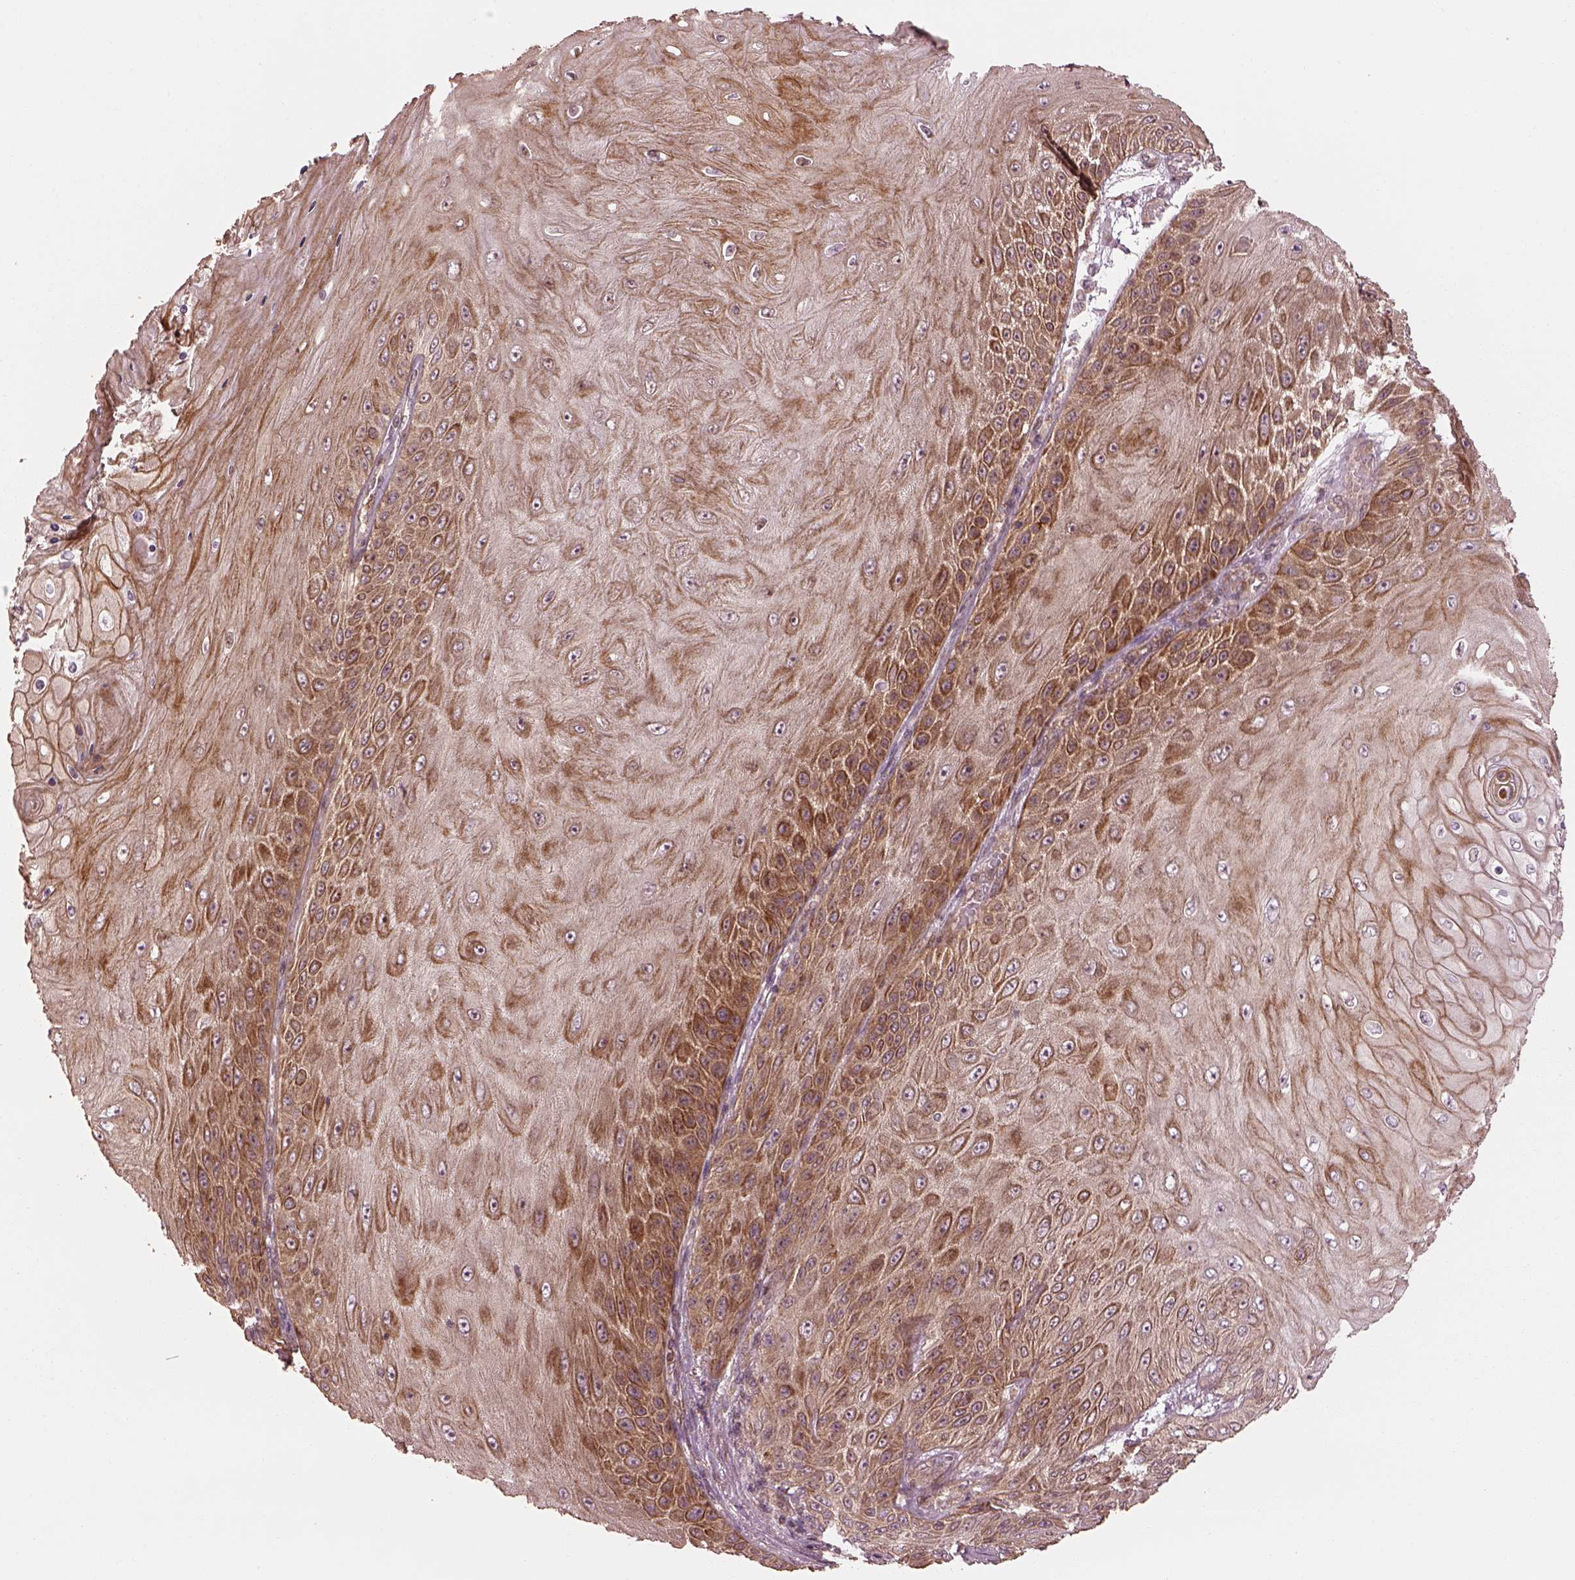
{"staining": {"intensity": "moderate", "quantity": "25%-75%", "location": "cytoplasmic/membranous"}, "tissue": "skin cancer", "cell_type": "Tumor cells", "image_type": "cancer", "snomed": [{"axis": "morphology", "description": "Squamous cell carcinoma, NOS"}, {"axis": "topography", "description": "Skin"}], "caption": "A medium amount of moderate cytoplasmic/membranous expression is seen in approximately 25%-75% of tumor cells in skin cancer (squamous cell carcinoma) tissue.", "gene": "LSM14A", "patient": {"sex": "male", "age": 62}}